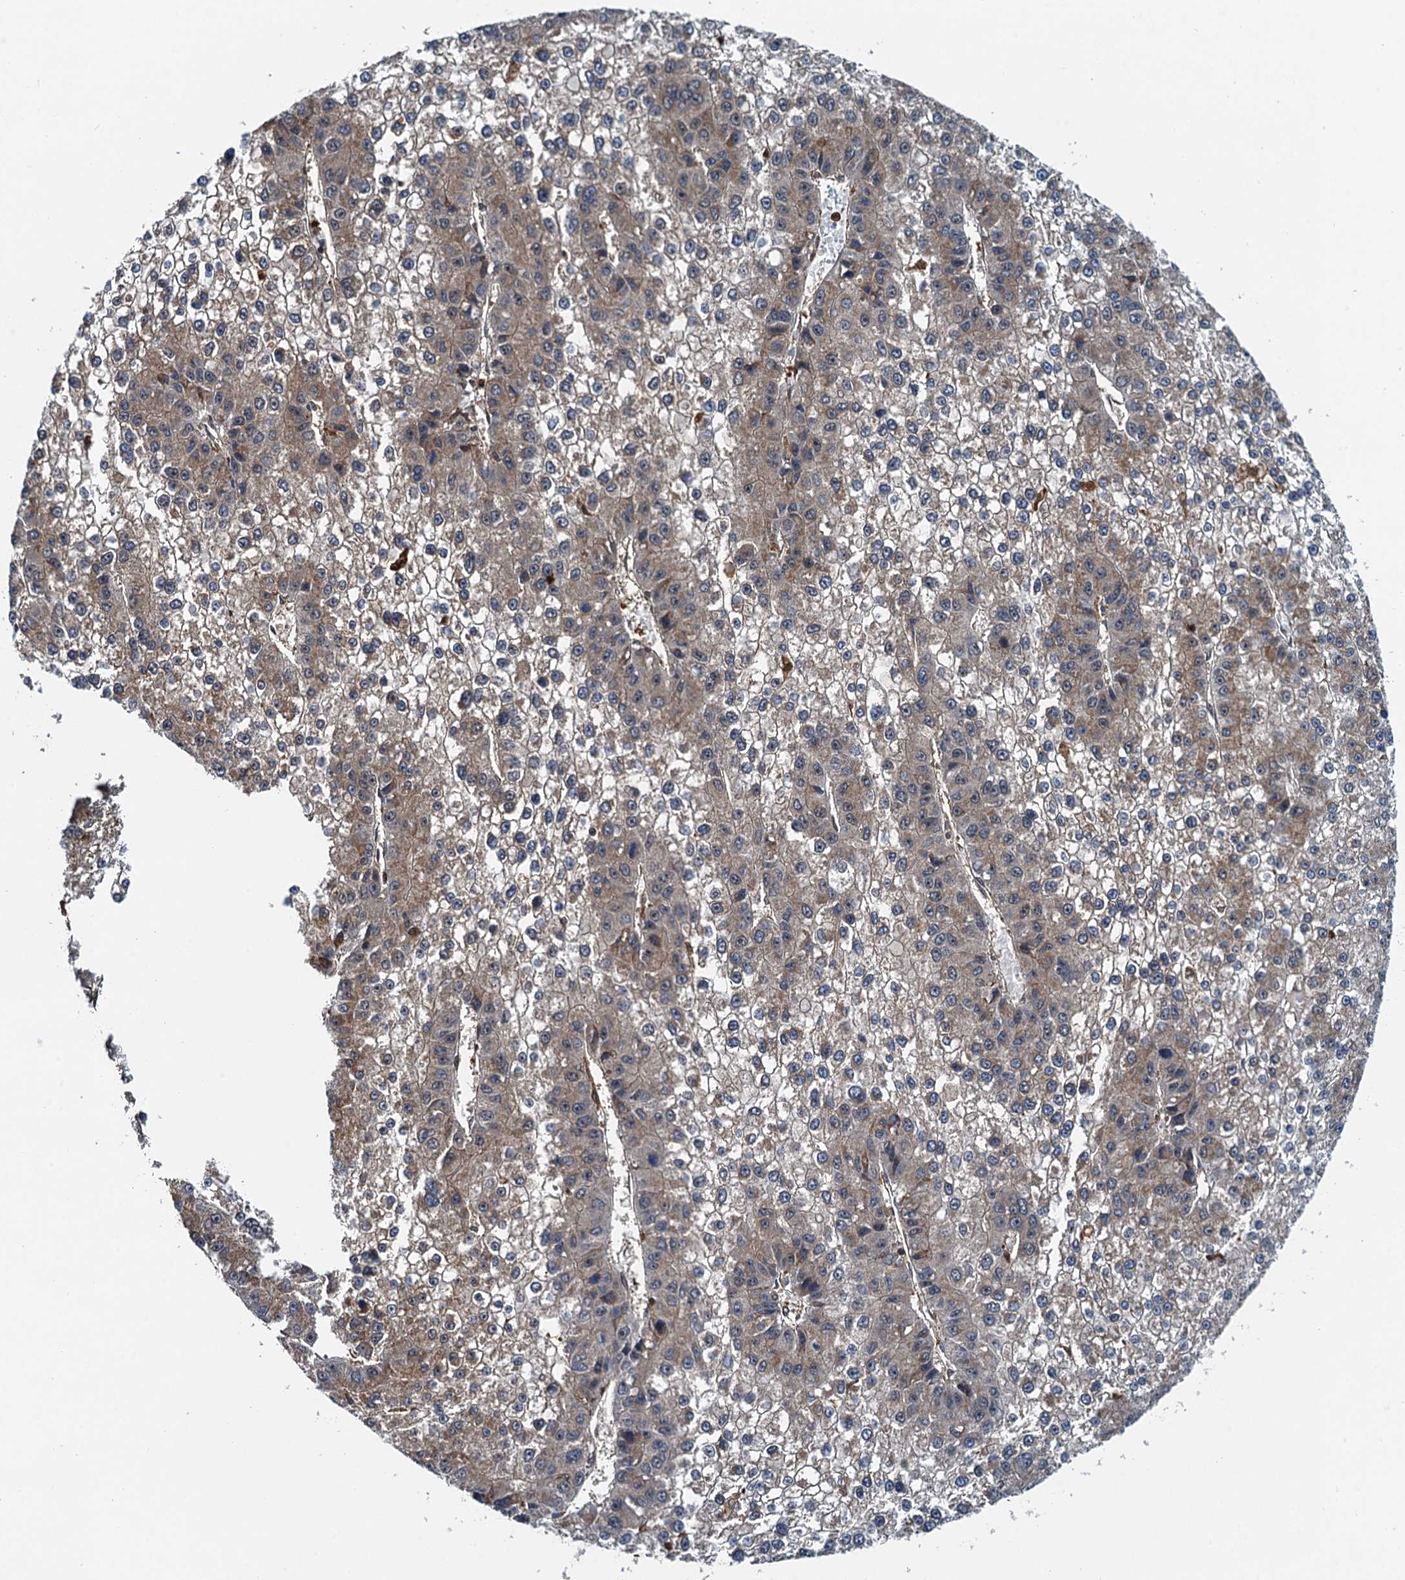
{"staining": {"intensity": "weak", "quantity": "25%-75%", "location": "cytoplasmic/membranous"}, "tissue": "liver cancer", "cell_type": "Tumor cells", "image_type": "cancer", "snomed": [{"axis": "morphology", "description": "Carcinoma, Hepatocellular, NOS"}, {"axis": "topography", "description": "Liver"}], "caption": "Human liver cancer (hepatocellular carcinoma) stained with a brown dye reveals weak cytoplasmic/membranous positive positivity in about 25%-75% of tumor cells.", "gene": "USP6NL", "patient": {"sex": "female", "age": 73}}